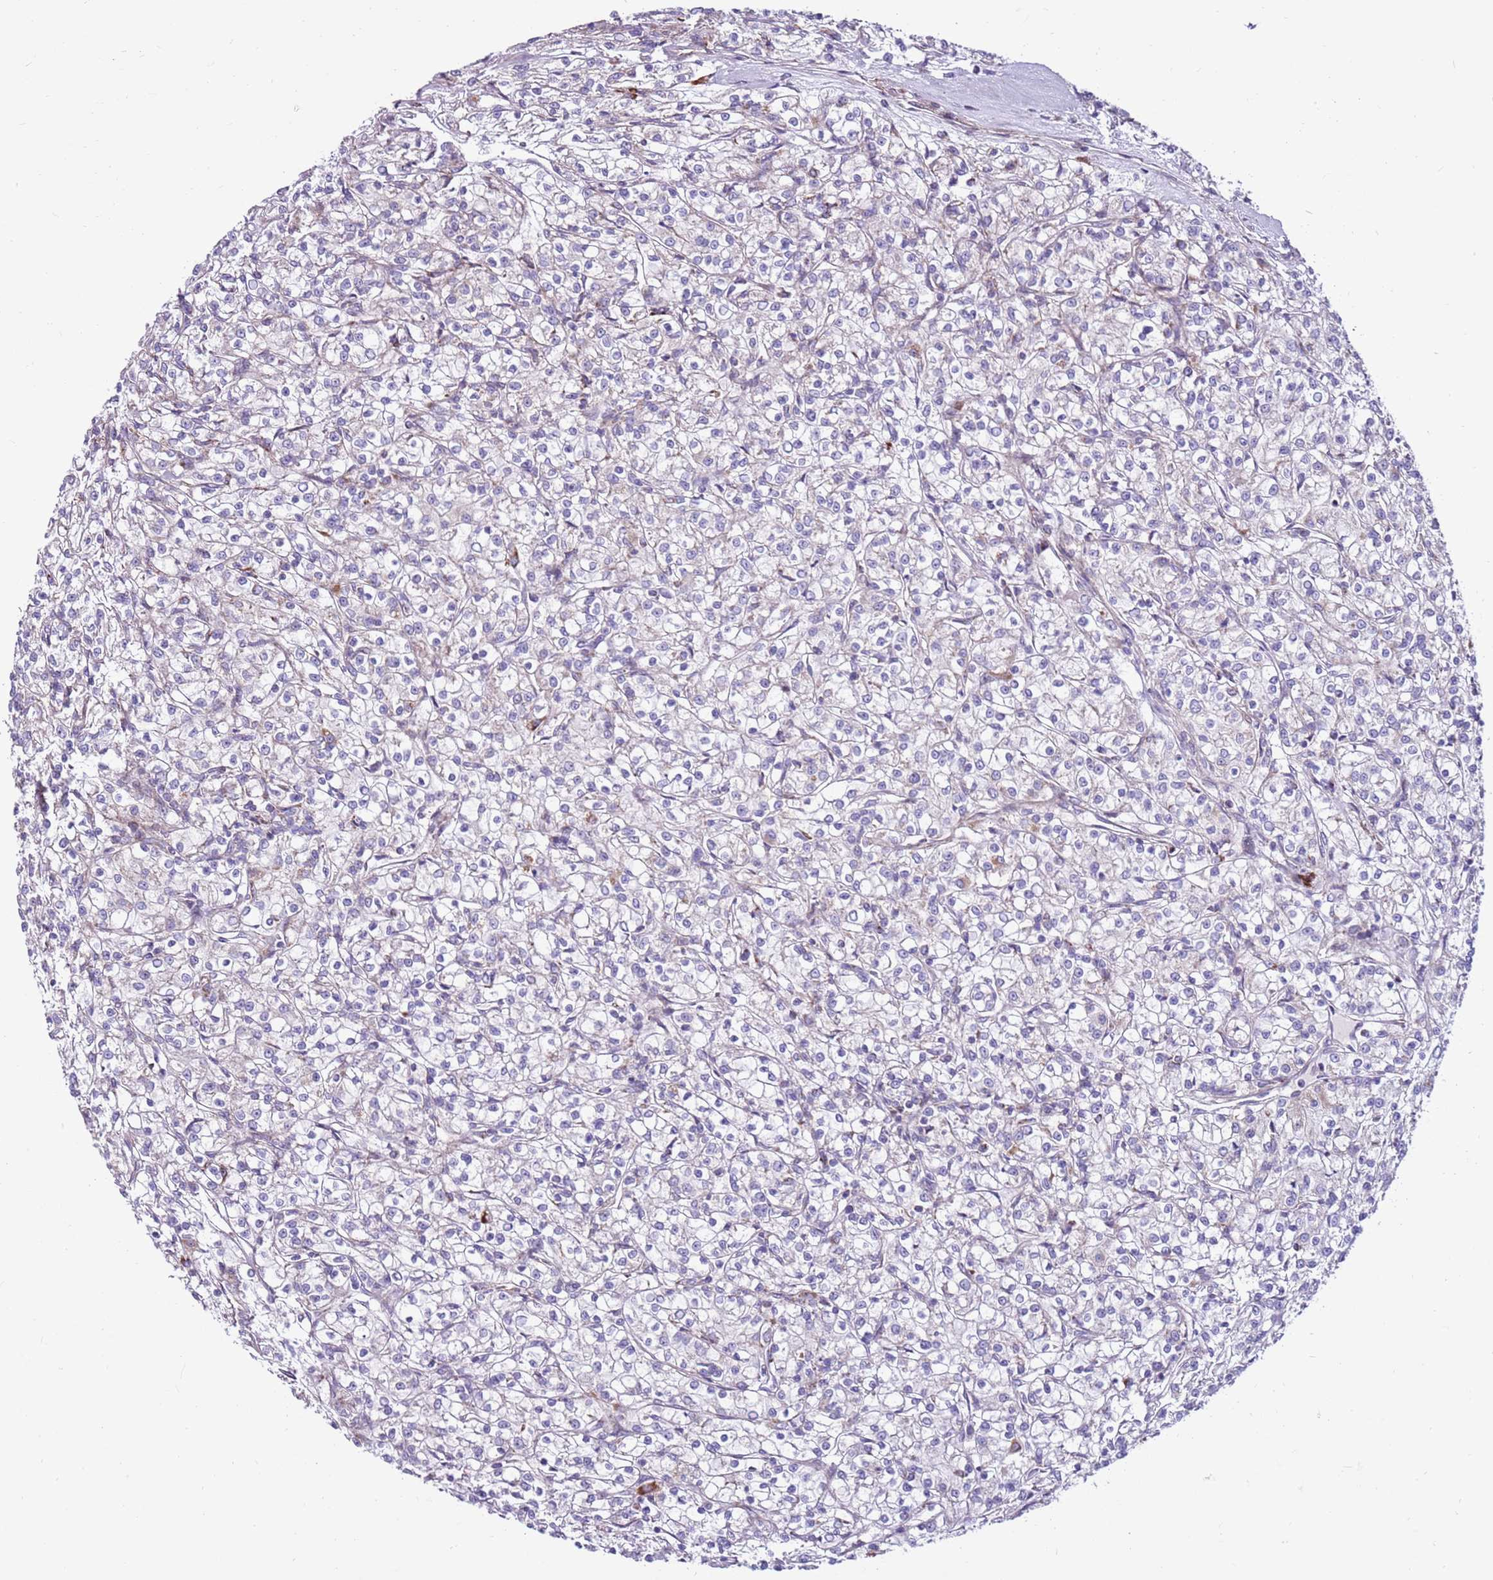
{"staining": {"intensity": "negative", "quantity": "none", "location": "none"}, "tissue": "renal cancer", "cell_type": "Tumor cells", "image_type": "cancer", "snomed": [{"axis": "morphology", "description": "Adenocarcinoma, NOS"}, {"axis": "topography", "description": "Kidney"}], "caption": "Immunohistochemistry histopathology image of human renal adenocarcinoma stained for a protein (brown), which exhibits no expression in tumor cells.", "gene": "HECTD4", "patient": {"sex": "female", "age": 59}}